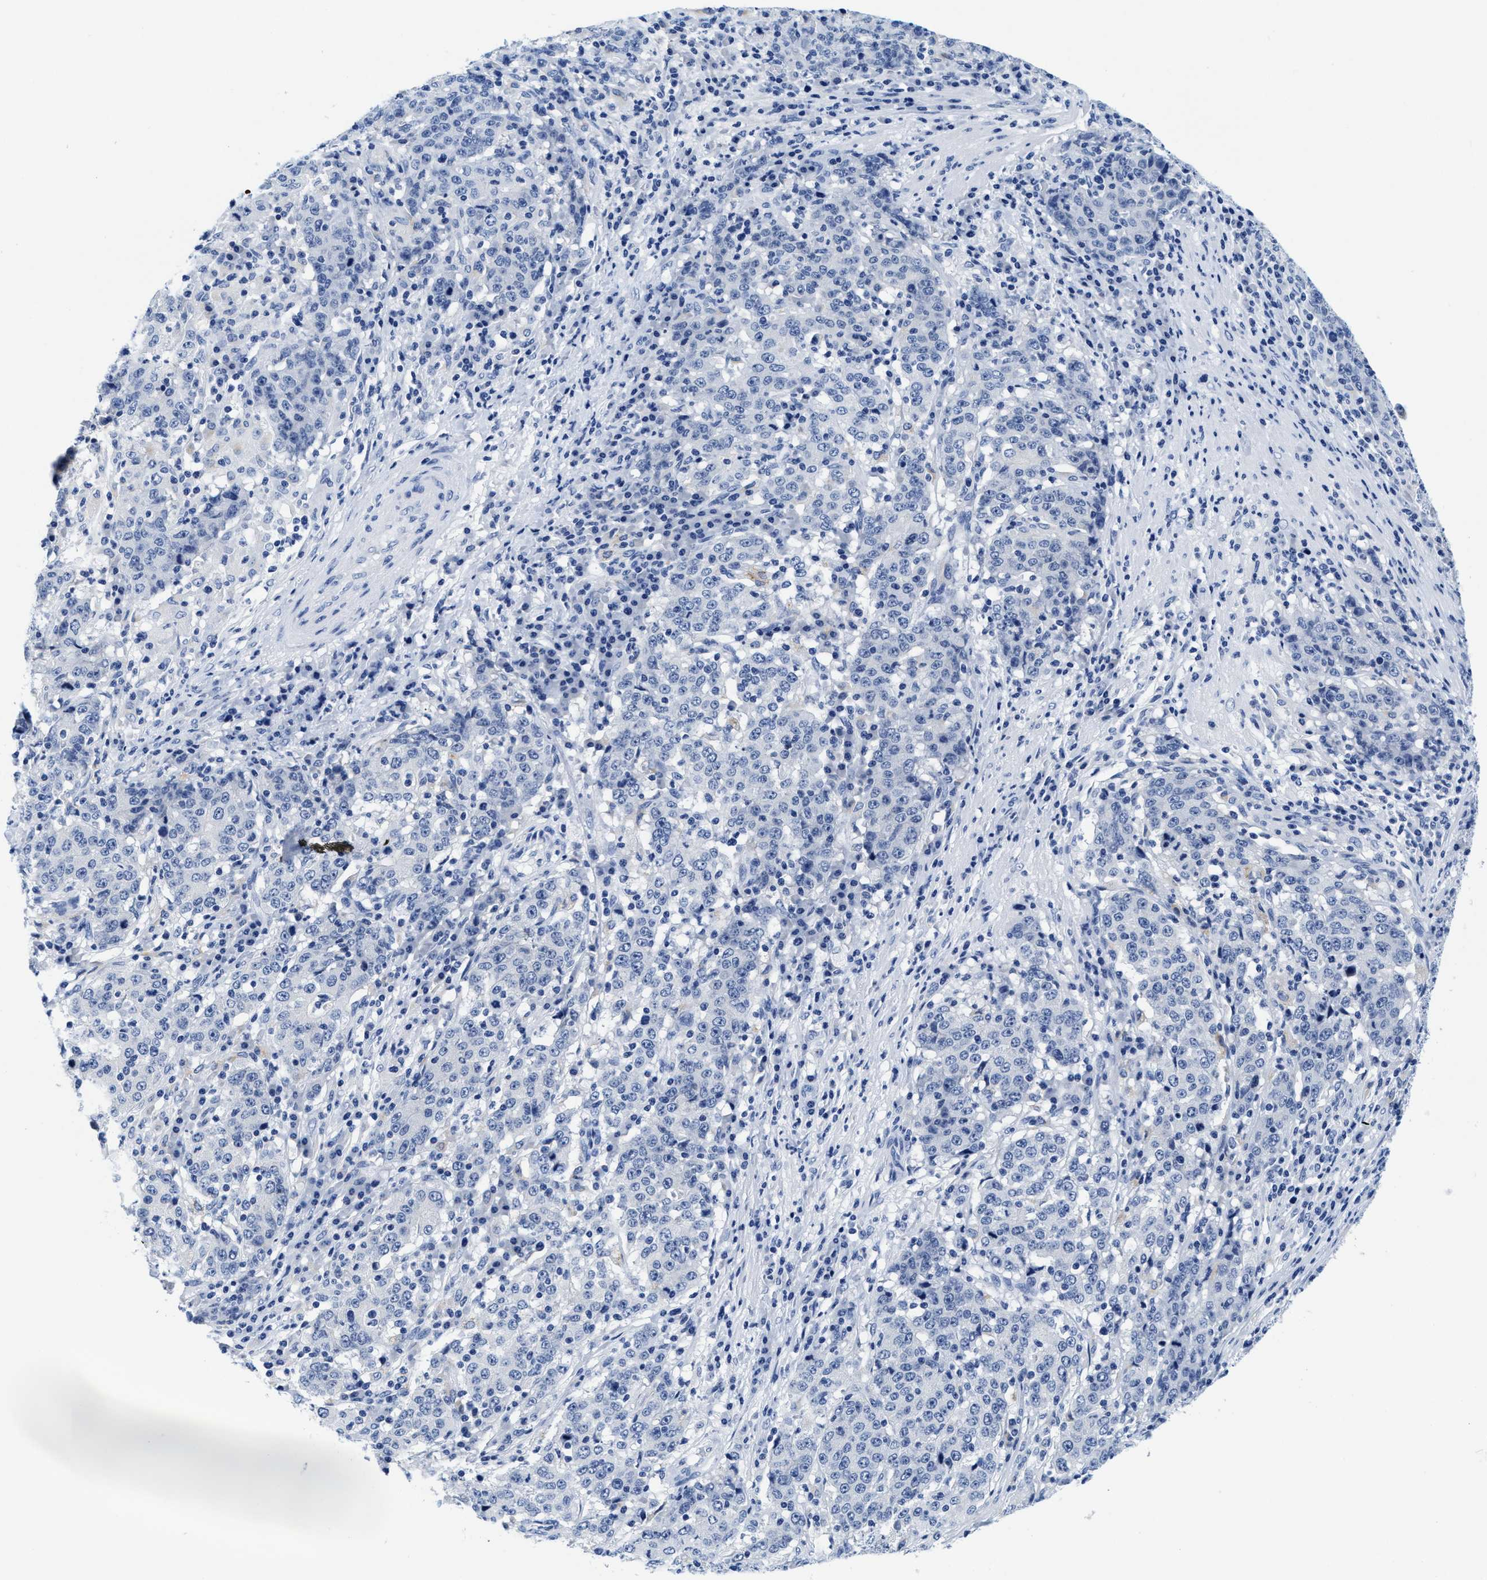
{"staining": {"intensity": "negative", "quantity": "none", "location": "none"}, "tissue": "stomach cancer", "cell_type": "Tumor cells", "image_type": "cancer", "snomed": [{"axis": "morphology", "description": "Adenocarcinoma, NOS"}, {"axis": "topography", "description": "Stomach"}], "caption": "Tumor cells are negative for protein expression in human adenocarcinoma (stomach).", "gene": "TTC3", "patient": {"sex": "male", "age": 59}}